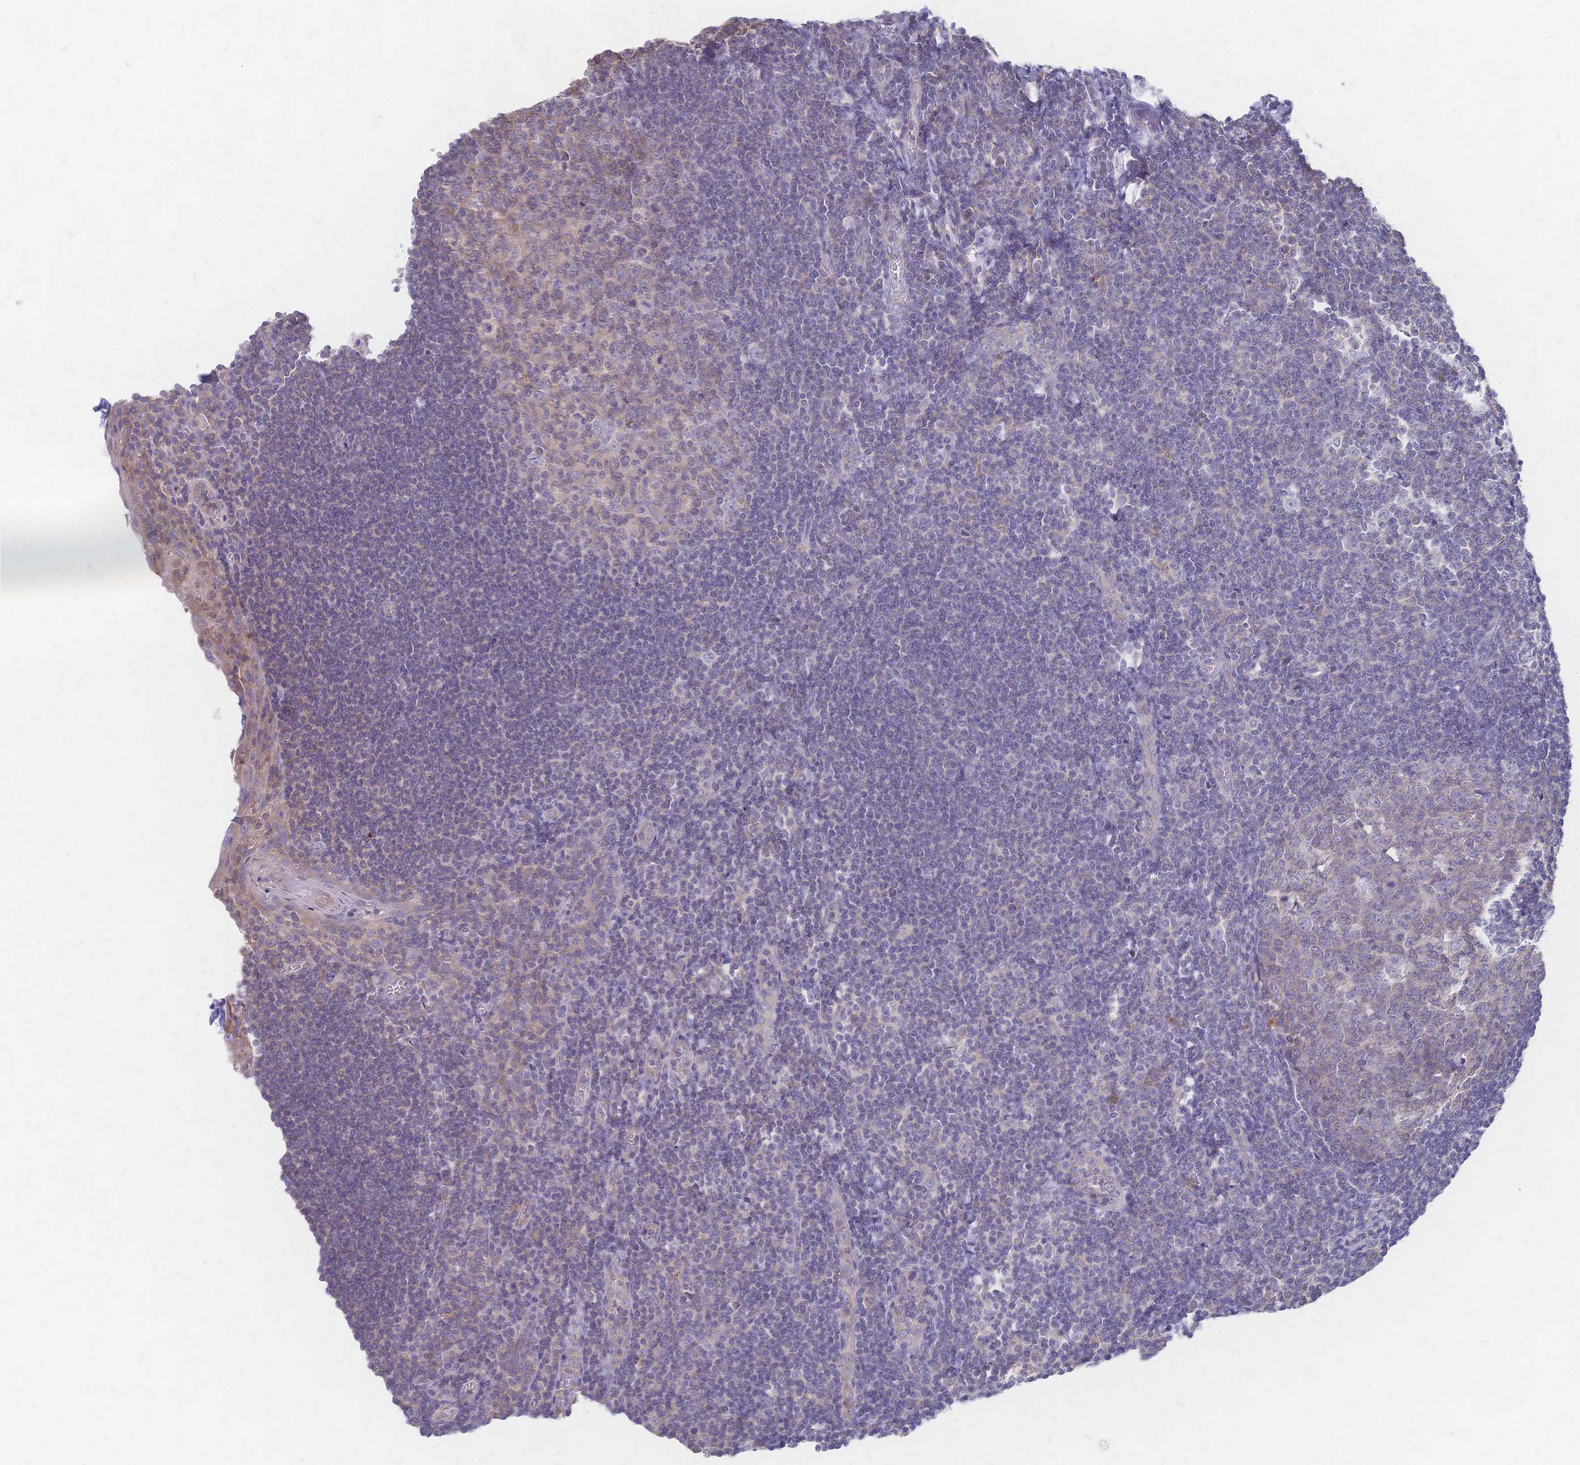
{"staining": {"intensity": "negative", "quantity": "none", "location": "none"}, "tissue": "tonsil", "cell_type": "Germinal center cells", "image_type": "normal", "snomed": [{"axis": "morphology", "description": "Normal tissue, NOS"}, {"axis": "topography", "description": "Tonsil"}], "caption": "High power microscopy image of an immunohistochemistry (IHC) micrograph of benign tonsil, revealing no significant staining in germinal center cells.", "gene": "CYB5A", "patient": {"sex": "male", "age": 27}}